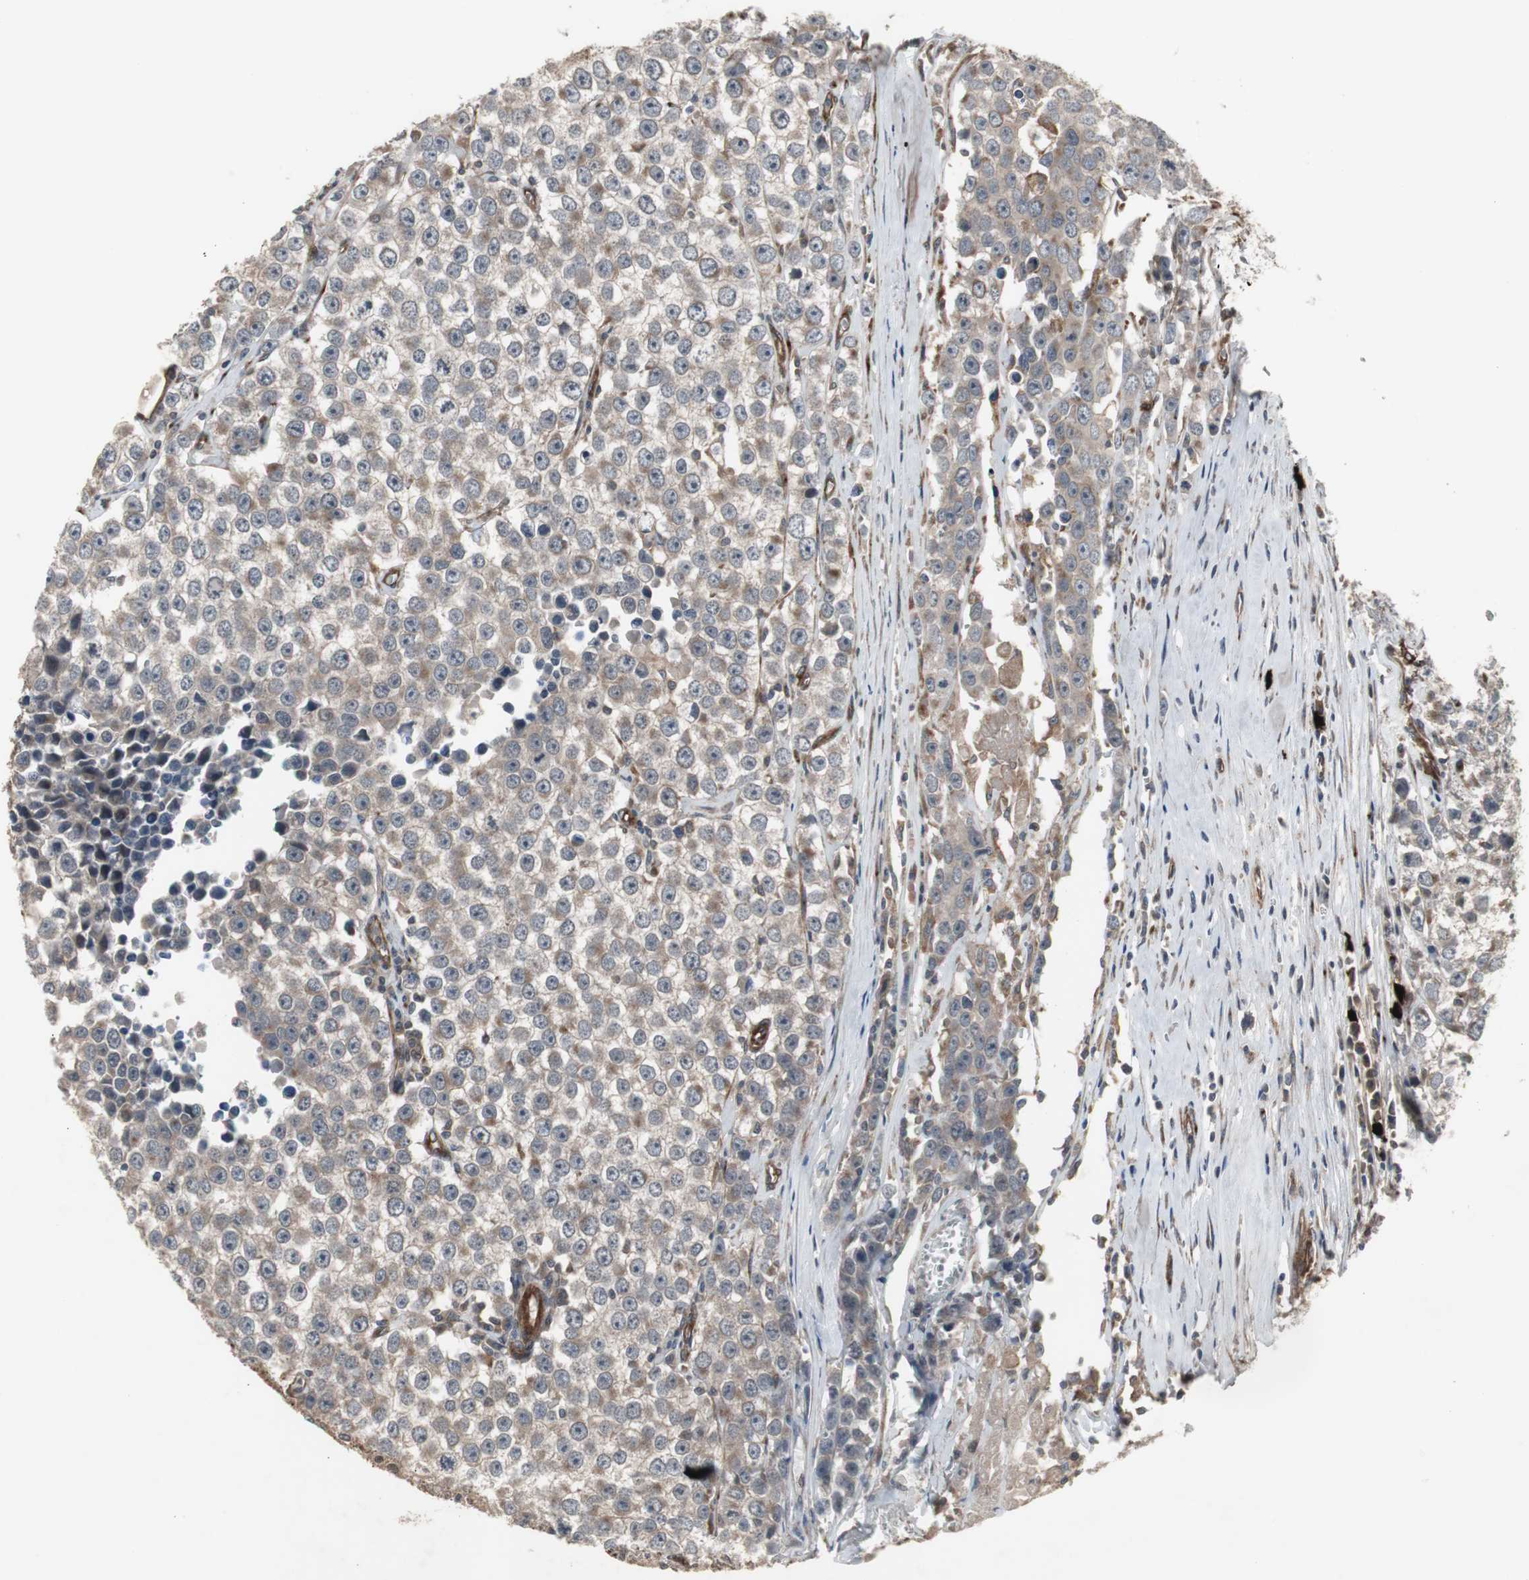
{"staining": {"intensity": "weak", "quantity": ">75%", "location": "cytoplasmic/membranous"}, "tissue": "testis cancer", "cell_type": "Tumor cells", "image_type": "cancer", "snomed": [{"axis": "morphology", "description": "Seminoma, NOS"}, {"axis": "morphology", "description": "Carcinoma, Embryonal, NOS"}, {"axis": "topography", "description": "Testis"}], "caption": "IHC micrograph of neoplastic tissue: human seminoma (testis) stained using immunohistochemistry (IHC) reveals low levels of weak protein expression localized specifically in the cytoplasmic/membranous of tumor cells, appearing as a cytoplasmic/membranous brown color.", "gene": "ATP2B2", "patient": {"sex": "male", "age": 52}}